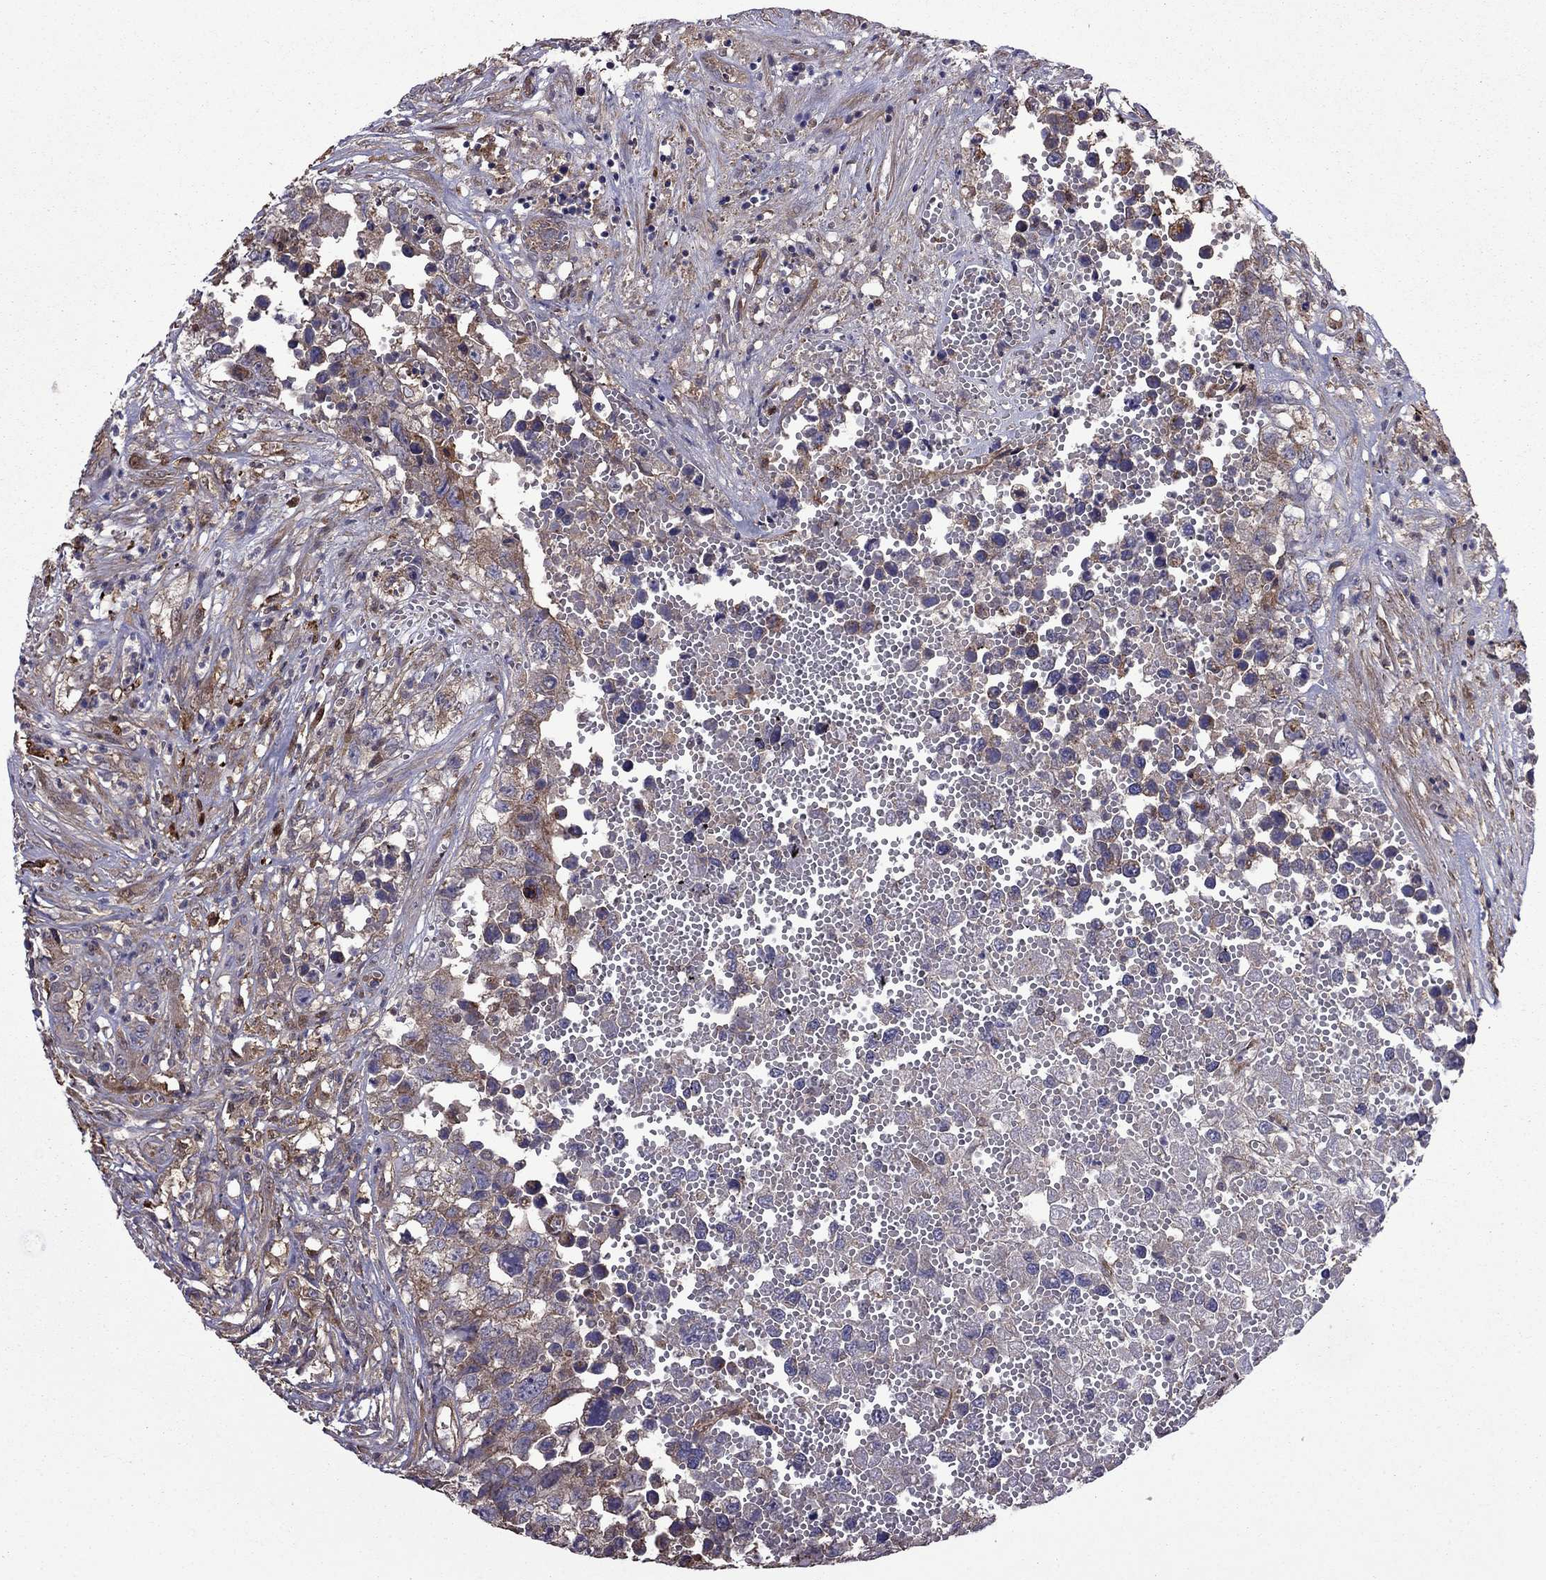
{"staining": {"intensity": "moderate", "quantity": "<25%", "location": "cytoplasmic/membranous"}, "tissue": "testis cancer", "cell_type": "Tumor cells", "image_type": "cancer", "snomed": [{"axis": "morphology", "description": "Seminoma, NOS"}, {"axis": "morphology", "description": "Carcinoma, Embryonal, NOS"}, {"axis": "topography", "description": "Testis"}], "caption": "Testis cancer stained with a protein marker reveals moderate staining in tumor cells.", "gene": "ITGB1", "patient": {"sex": "male", "age": 22}}